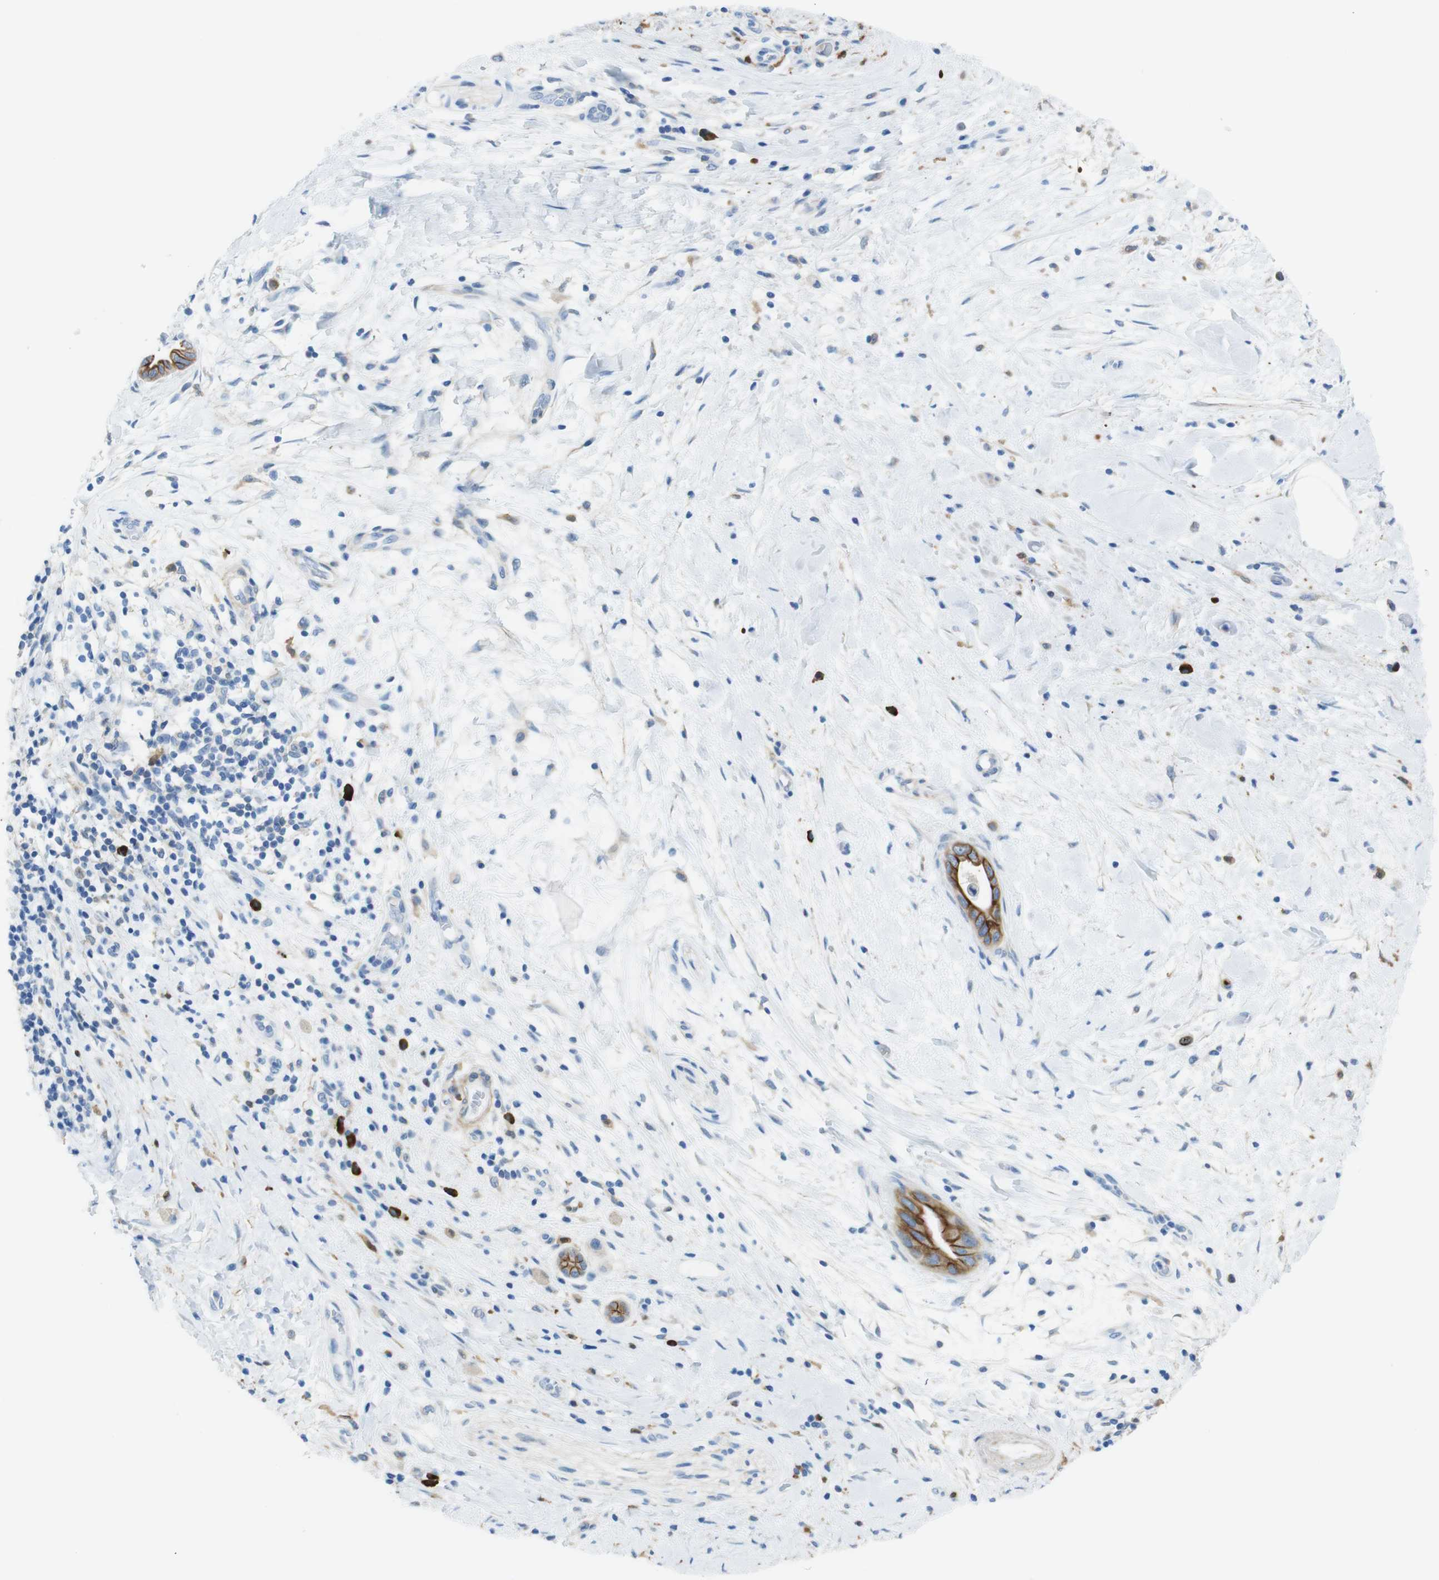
{"staining": {"intensity": "moderate", "quantity": ">75%", "location": "cytoplasmic/membranous"}, "tissue": "pancreatic cancer", "cell_type": "Tumor cells", "image_type": "cancer", "snomed": [{"axis": "morphology", "description": "Adenocarcinoma, NOS"}, {"axis": "topography", "description": "Pancreas"}], "caption": "Tumor cells exhibit medium levels of moderate cytoplasmic/membranous expression in about >75% of cells in human pancreatic cancer (adenocarcinoma).", "gene": "CLMN", "patient": {"sex": "male", "age": 55}}